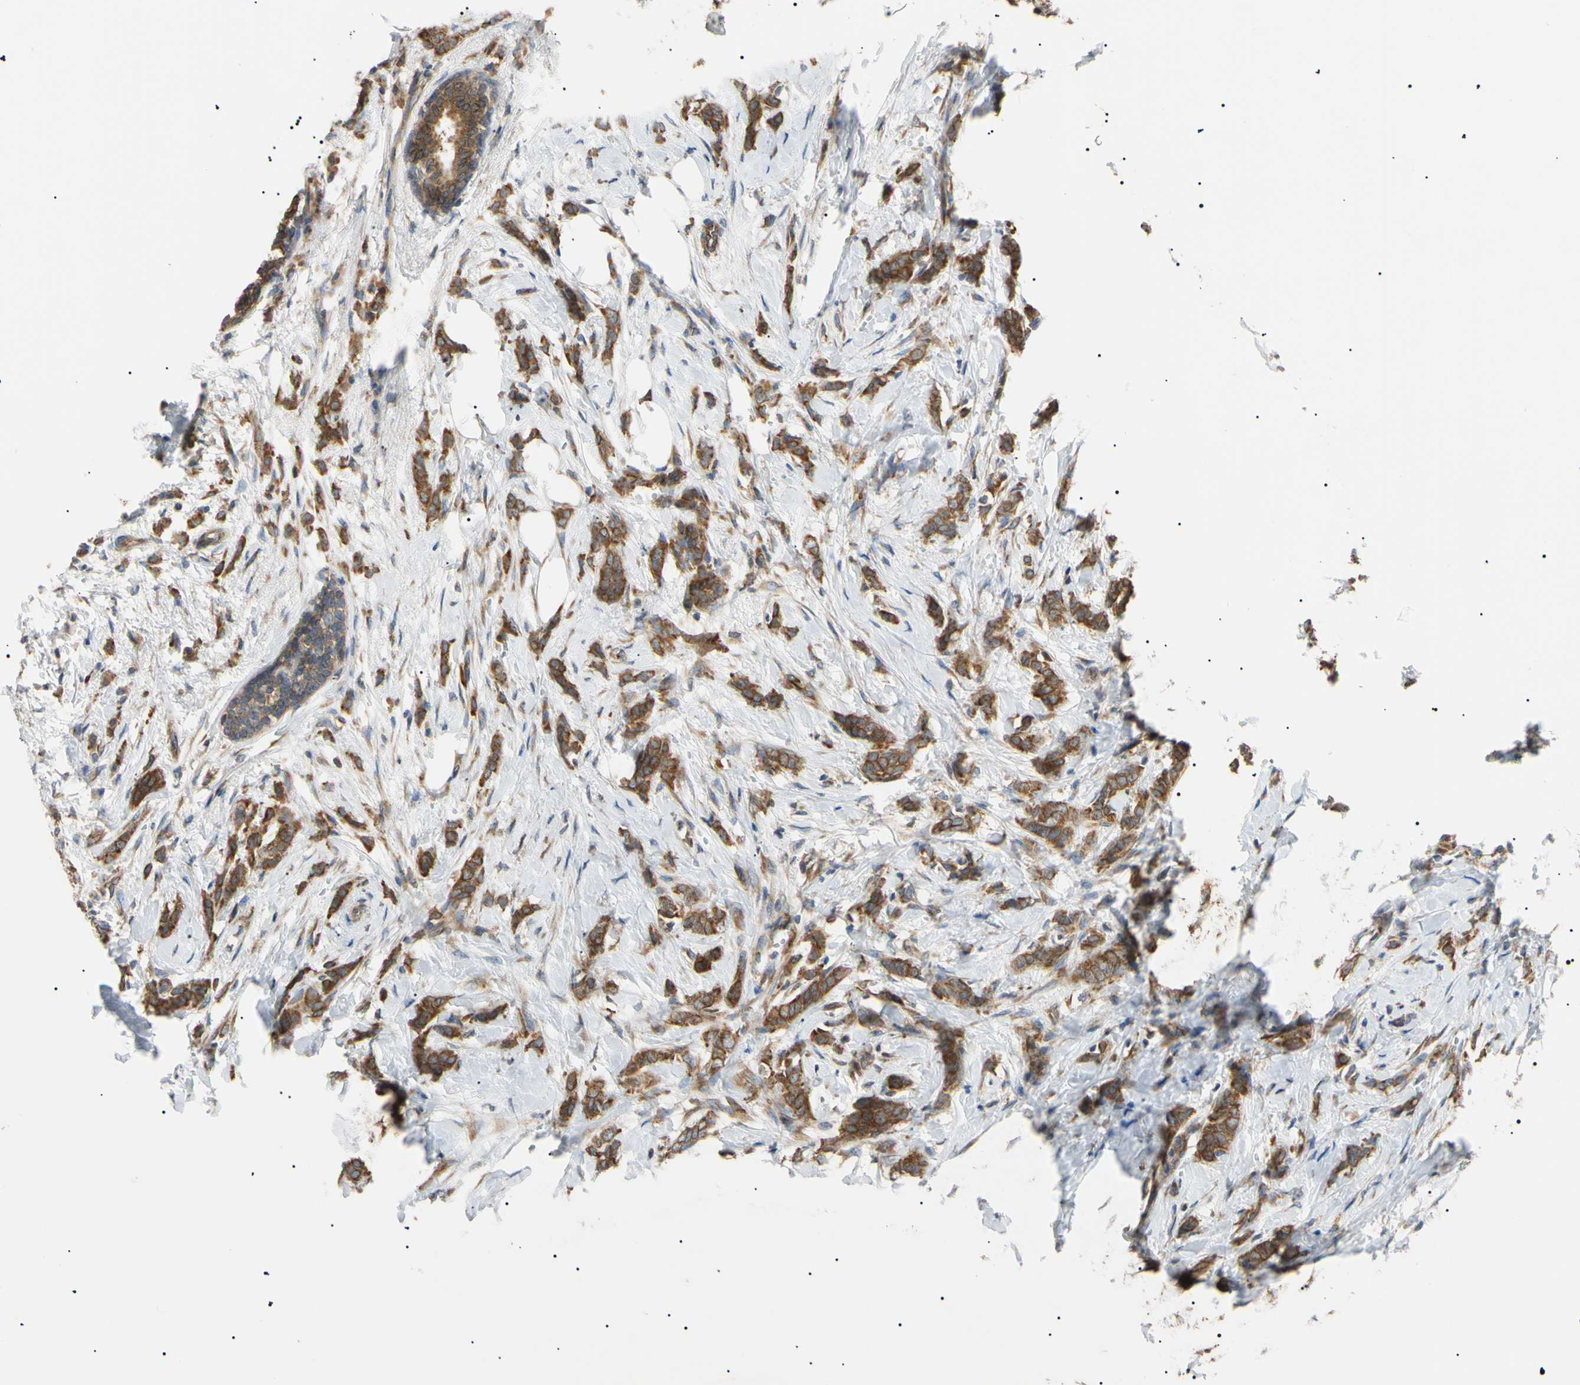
{"staining": {"intensity": "moderate", "quantity": ">75%", "location": "cytoplasmic/membranous"}, "tissue": "breast cancer", "cell_type": "Tumor cells", "image_type": "cancer", "snomed": [{"axis": "morphology", "description": "Lobular carcinoma, in situ"}, {"axis": "morphology", "description": "Lobular carcinoma"}, {"axis": "topography", "description": "Breast"}], "caption": "This is an image of immunohistochemistry (IHC) staining of breast cancer, which shows moderate staining in the cytoplasmic/membranous of tumor cells.", "gene": "VAPA", "patient": {"sex": "female", "age": 41}}